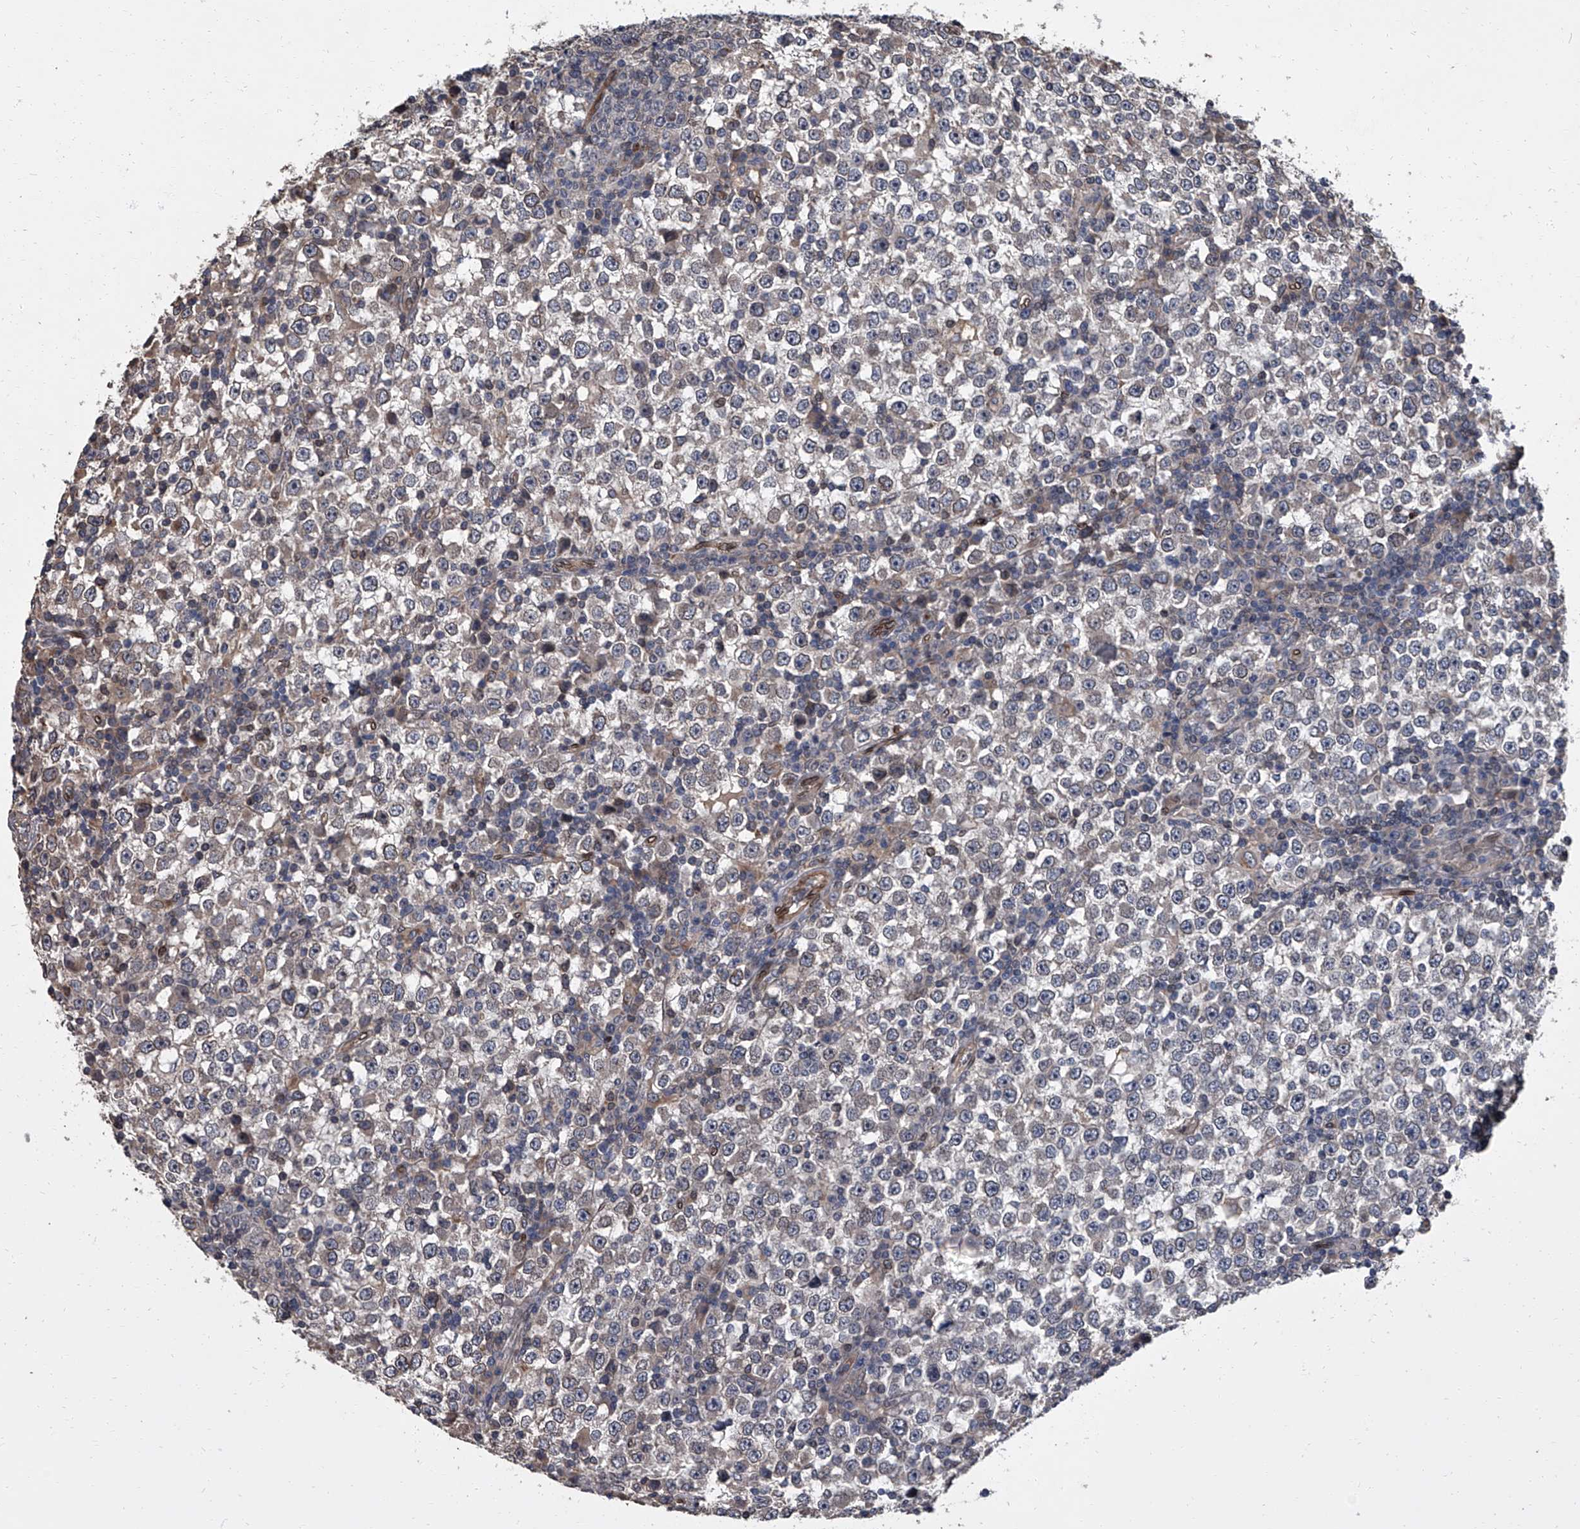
{"staining": {"intensity": "negative", "quantity": "none", "location": "none"}, "tissue": "testis cancer", "cell_type": "Tumor cells", "image_type": "cancer", "snomed": [{"axis": "morphology", "description": "Seminoma, NOS"}, {"axis": "topography", "description": "Testis"}], "caption": "A high-resolution micrograph shows immunohistochemistry (IHC) staining of testis cancer, which reveals no significant expression in tumor cells. (DAB immunohistochemistry visualized using brightfield microscopy, high magnification).", "gene": "LRRC8C", "patient": {"sex": "male", "age": 65}}